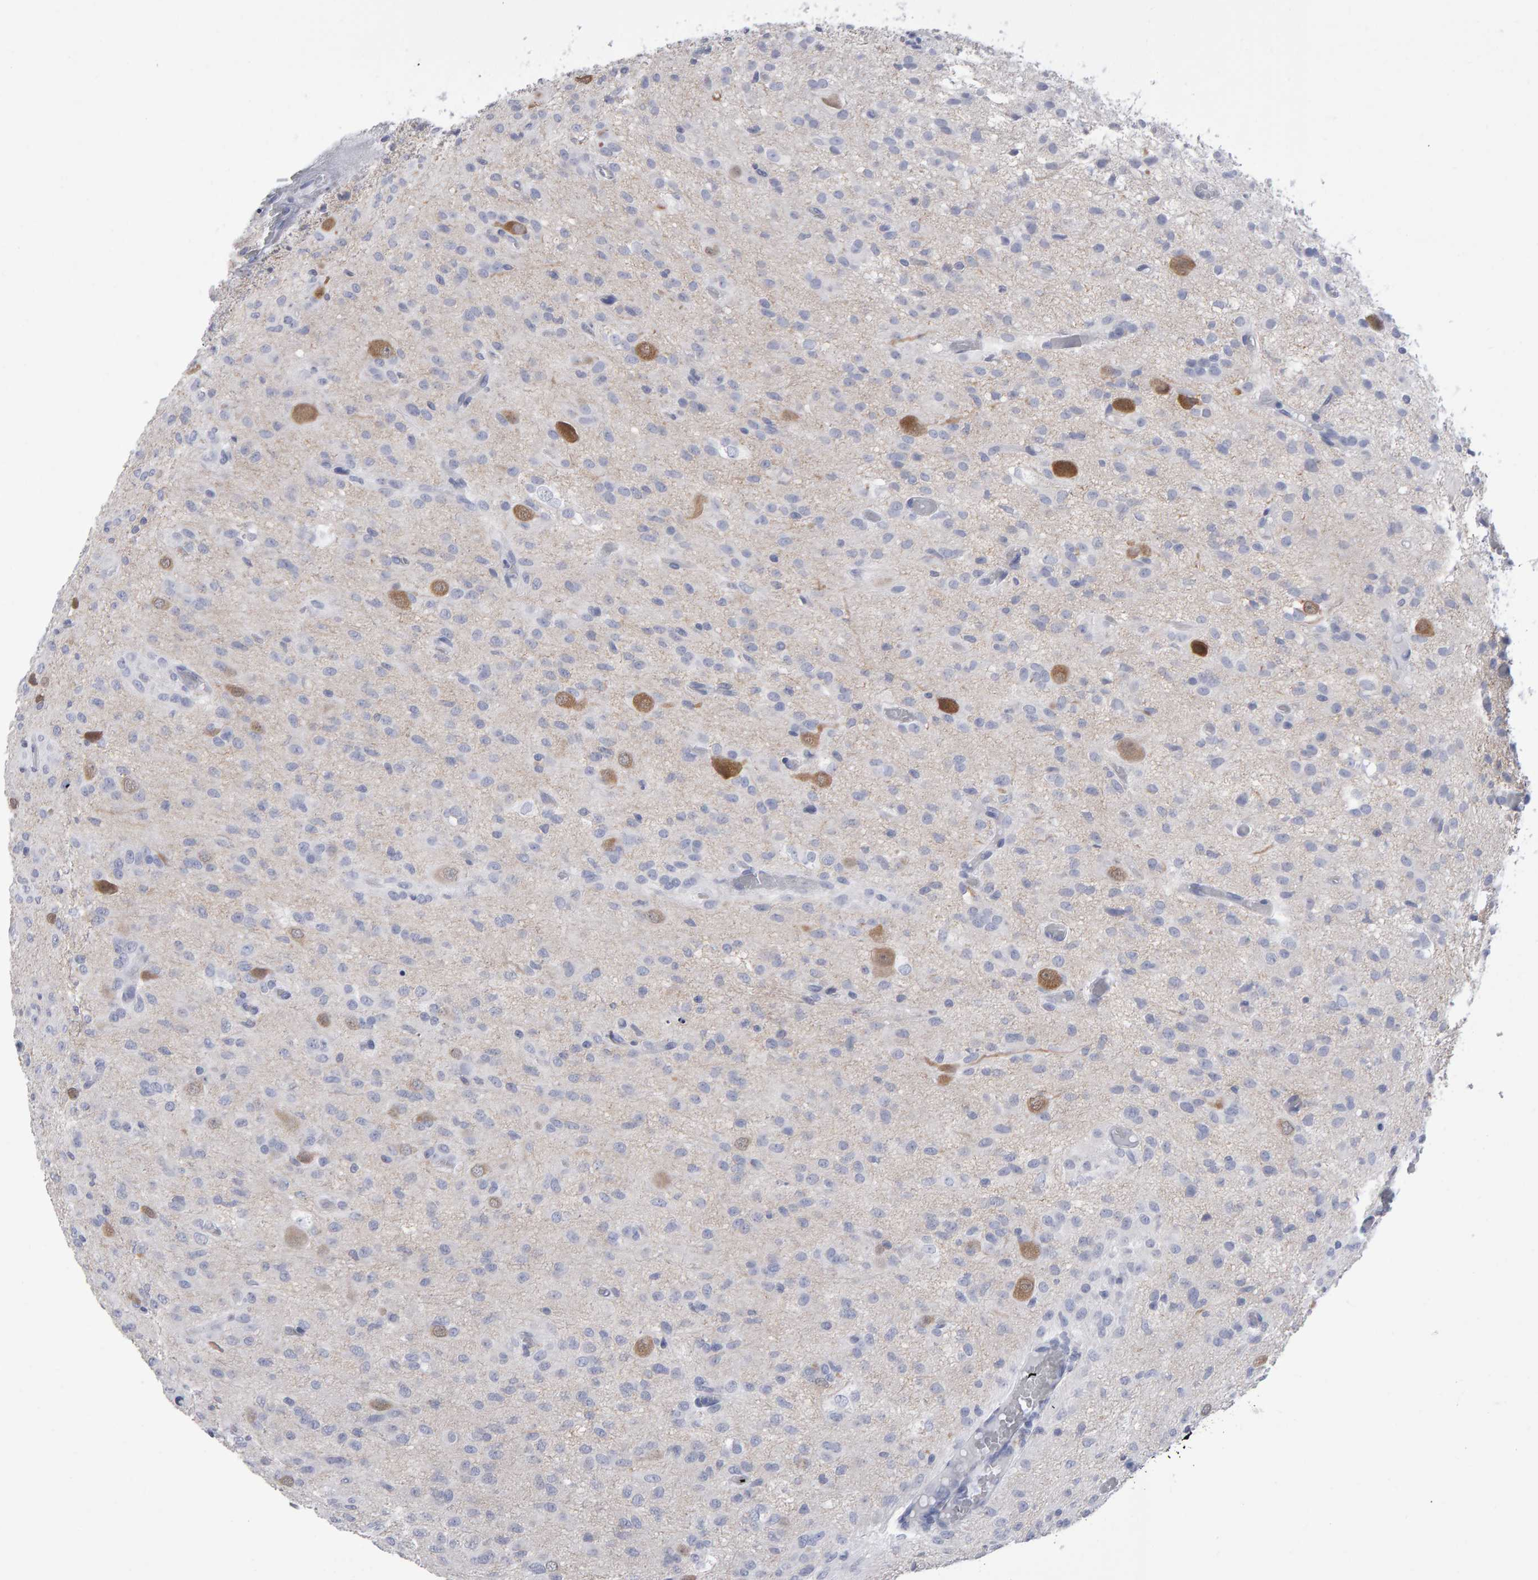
{"staining": {"intensity": "negative", "quantity": "none", "location": "none"}, "tissue": "glioma", "cell_type": "Tumor cells", "image_type": "cancer", "snomed": [{"axis": "morphology", "description": "Glioma, malignant, High grade"}, {"axis": "topography", "description": "Brain"}], "caption": "Immunohistochemical staining of human glioma reveals no significant staining in tumor cells. (DAB immunohistochemistry visualized using brightfield microscopy, high magnification).", "gene": "NCDN", "patient": {"sex": "female", "age": 59}}